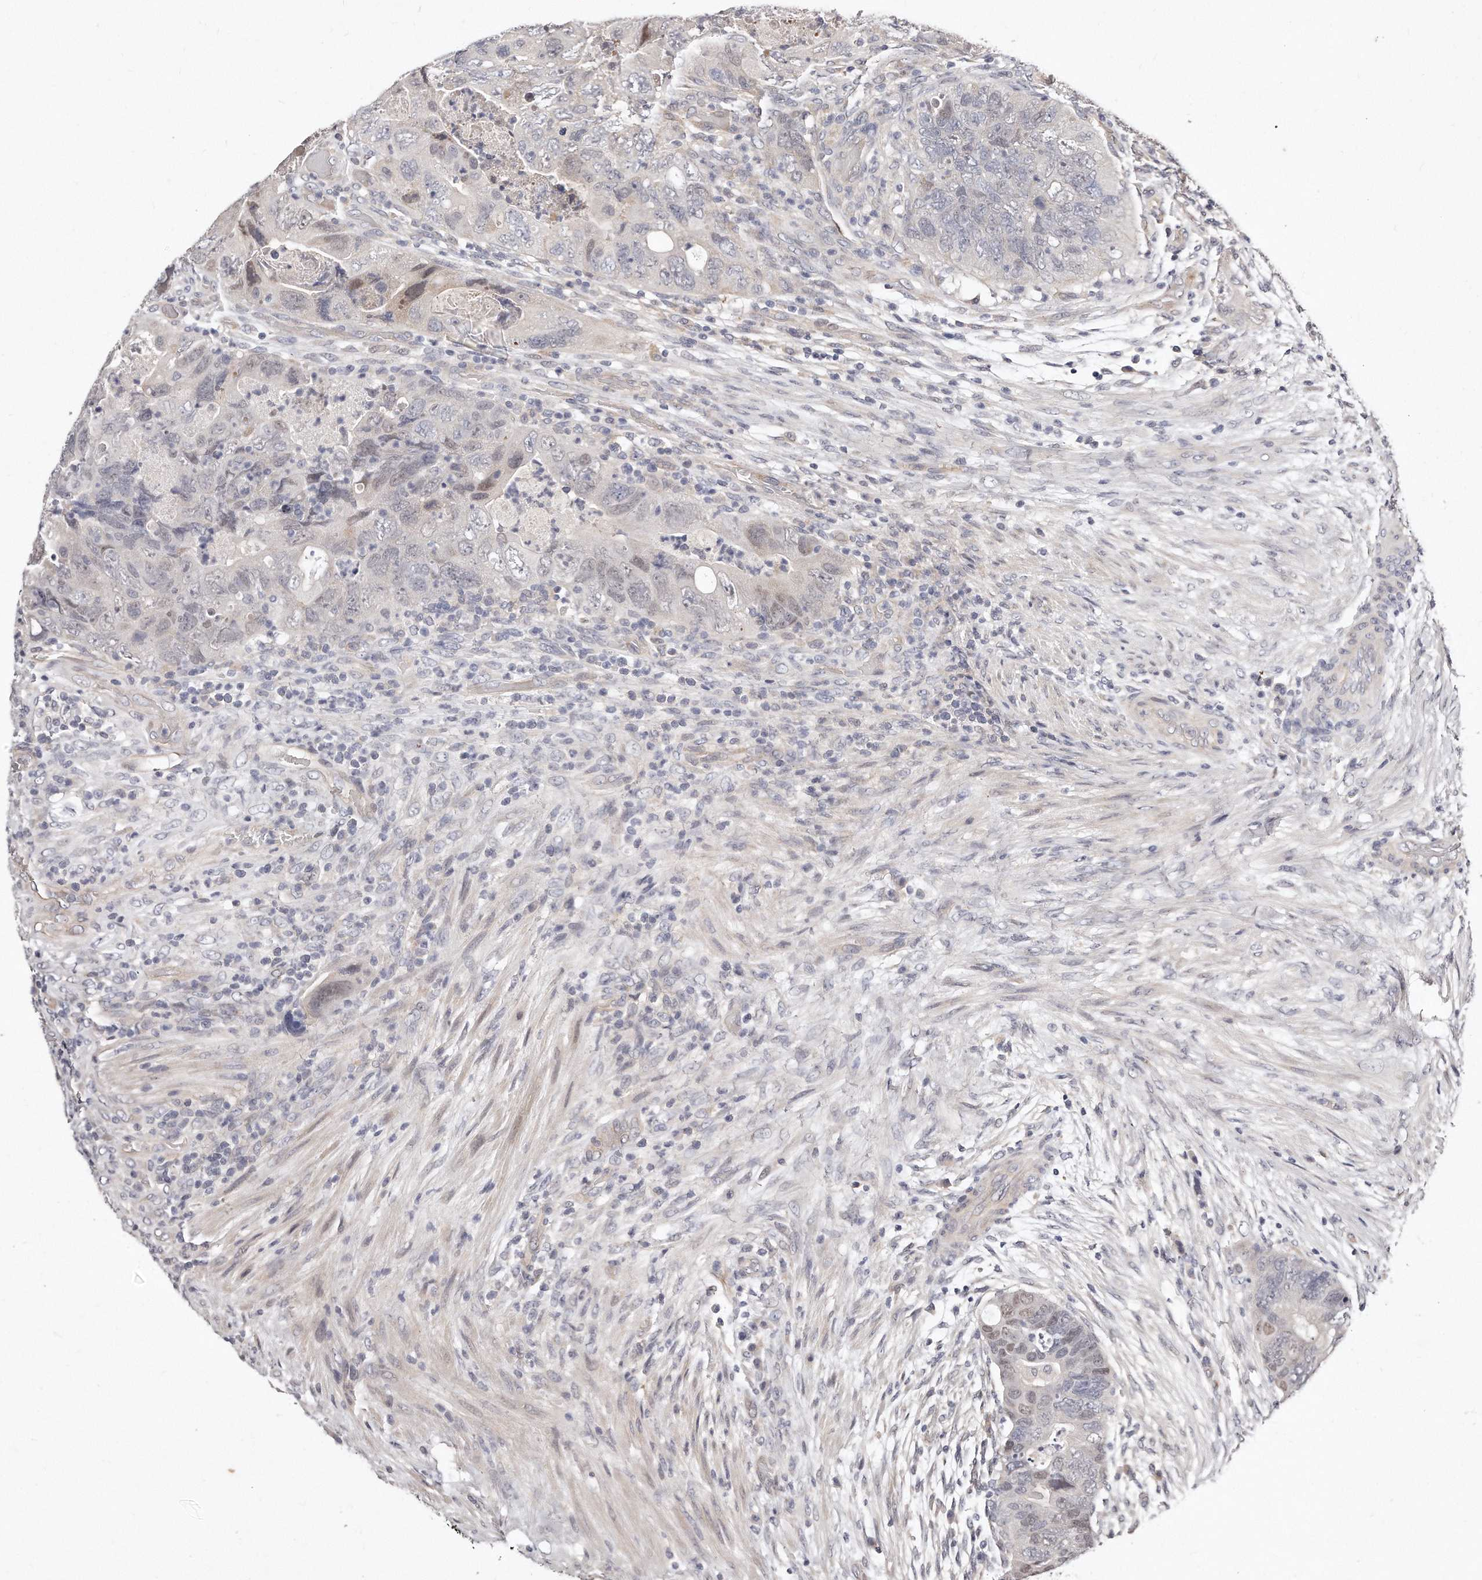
{"staining": {"intensity": "weak", "quantity": "<25%", "location": "nuclear"}, "tissue": "colorectal cancer", "cell_type": "Tumor cells", "image_type": "cancer", "snomed": [{"axis": "morphology", "description": "Adenocarcinoma, NOS"}, {"axis": "topography", "description": "Rectum"}], "caption": "Colorectal cancer was stained to show a protein in brown. There is no significant staining in tumor cells. Nuclei are stained in blue.", "gene": "CASZ1", "patient": {"sex": "male", "age": 63}}